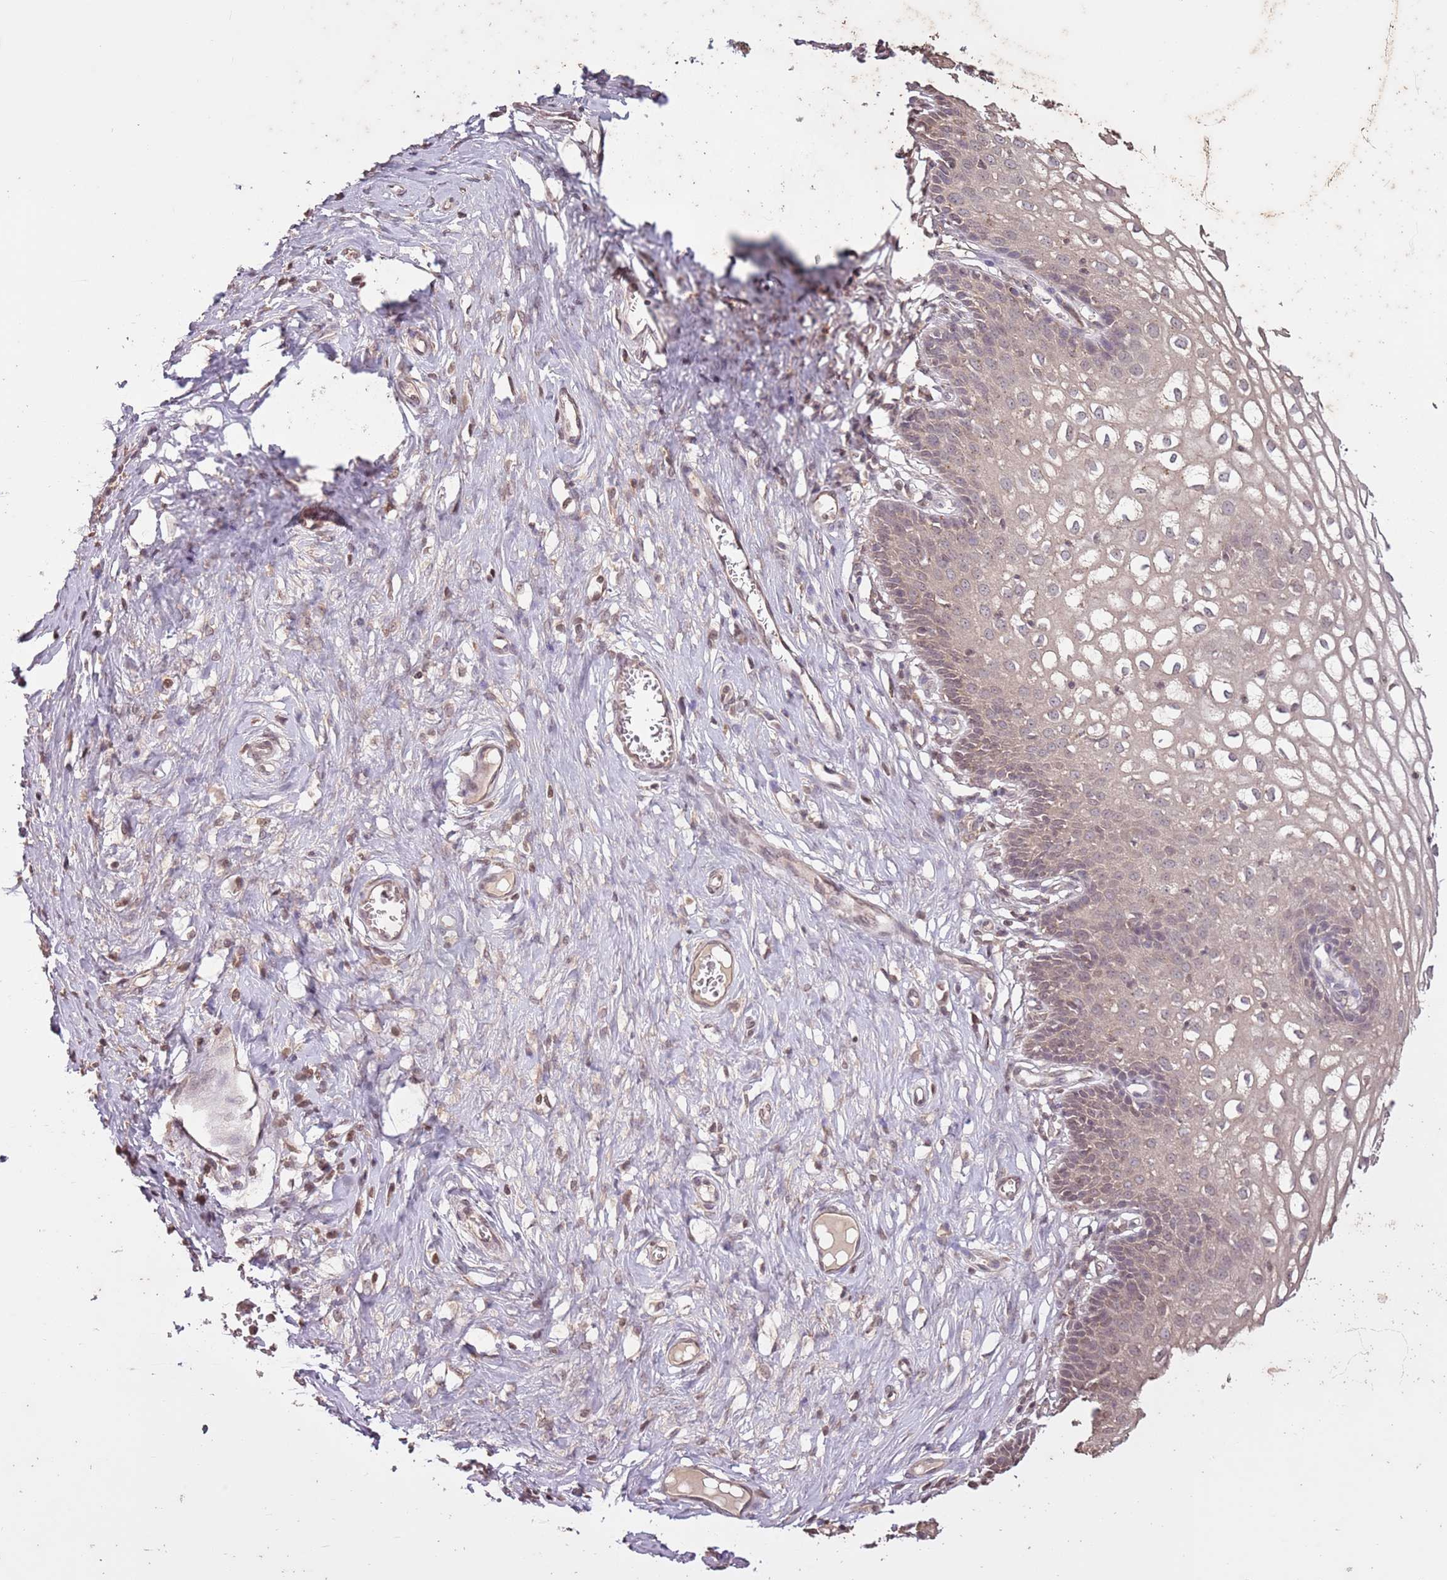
{"staining": {"intensity": "weak", "quantity": "<25%", "location": "cytoplasmic/membranous"}, "tissue": "cervix", "cell_type": "Glandular cells", "image_type": "normal", "snomed": [{"axis": "morphology", "description": "Normal tissue, NOS"}, {"axis": "morphology", "description": "Adenocarcinoma, NOS"}, {"axis": "topography", "description": "Cervix"}], "caption": "Micrograph shows no protein expression in glandular cells of benign cervix. (Brightfield microscopy of DAB (3,3'-diaminobenzidine) IHC at high magnification).", "gene": "CAPN9", "patient": {"sex": "female", "age": 29}}